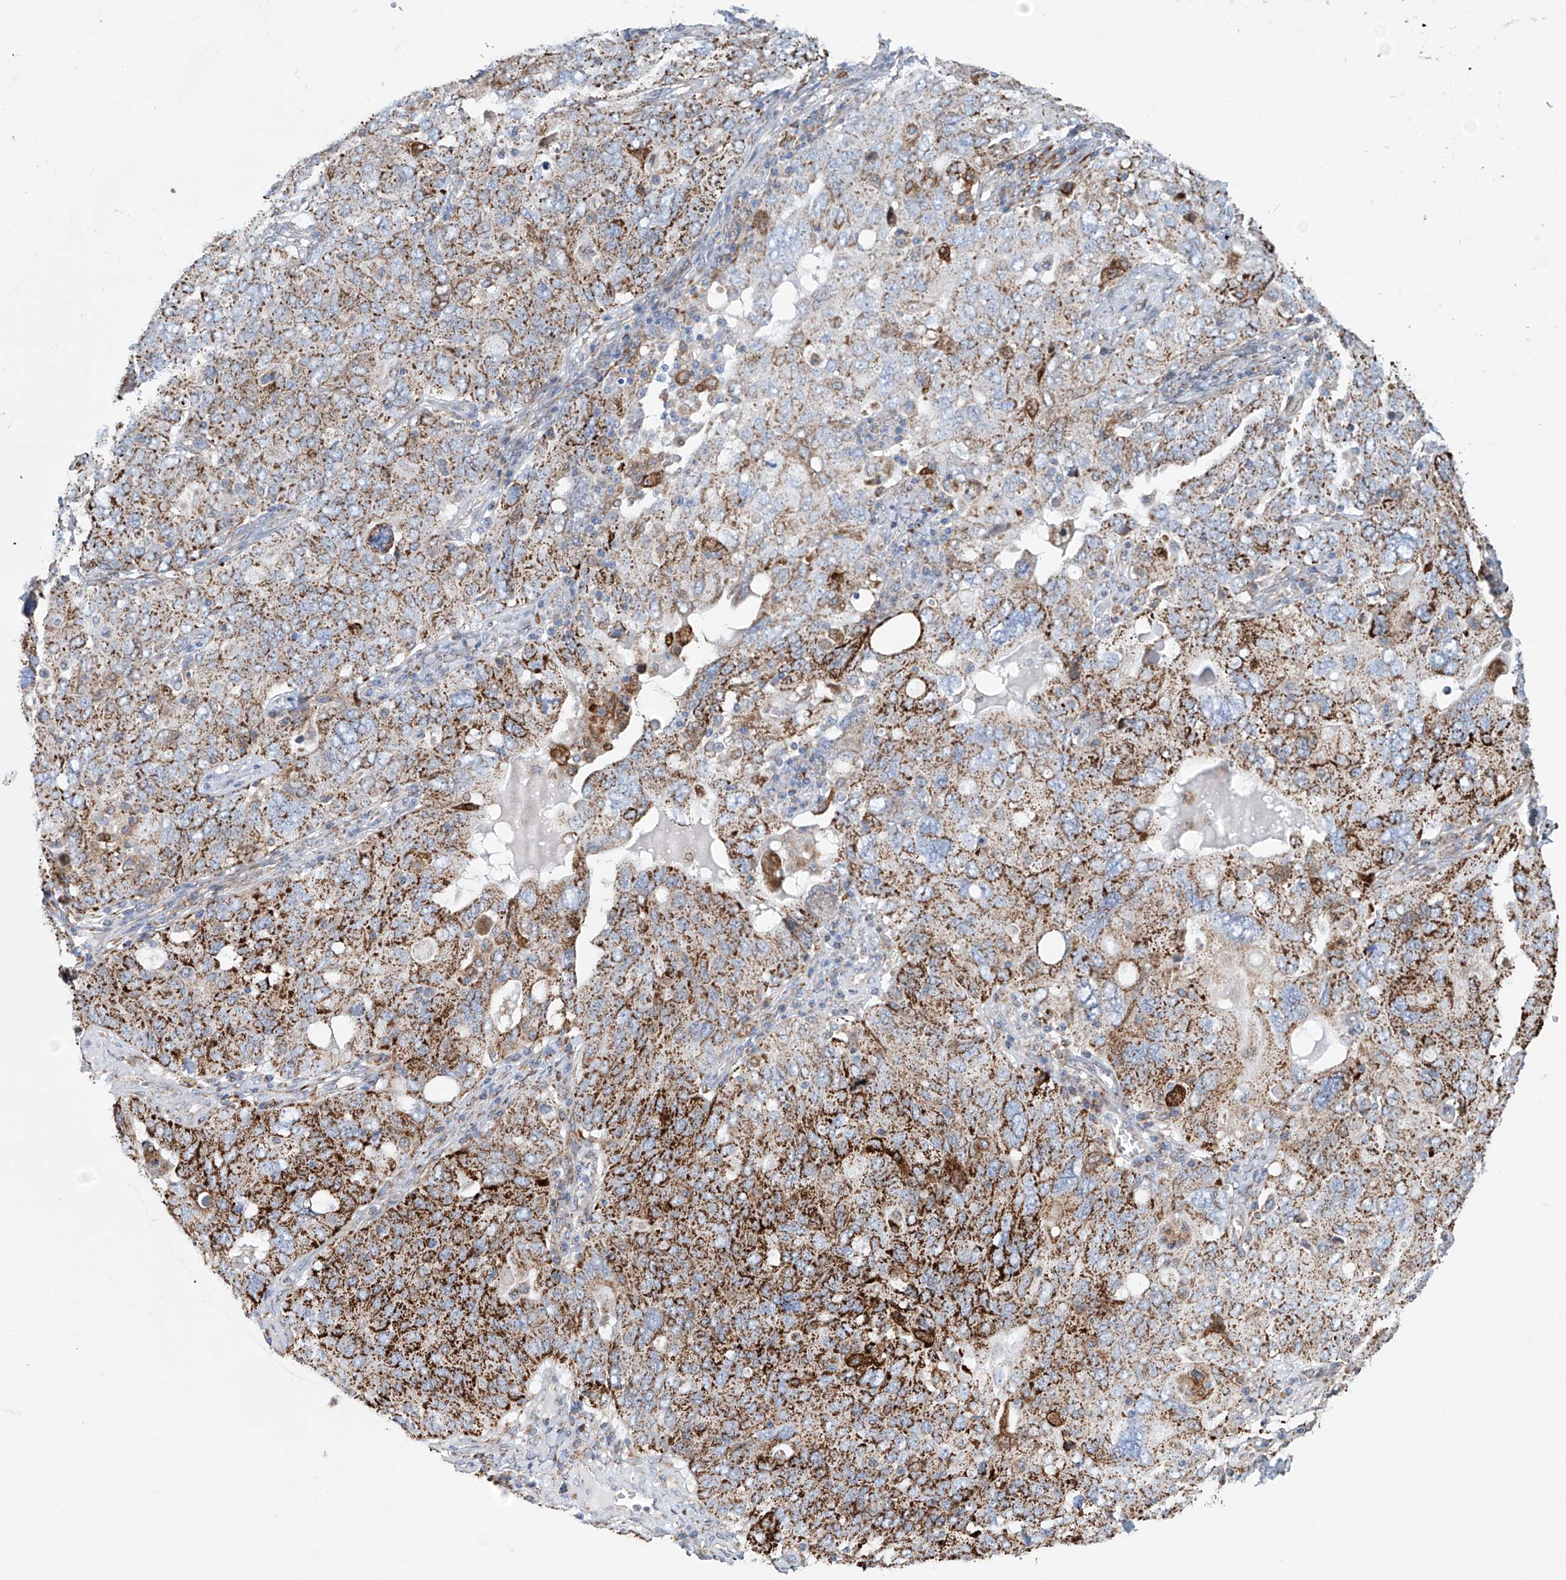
{"staining": {"intensity": "strong", "quantity": "25%-75%", "location": "cytoplasmic/membranous"}, "tissue": "ovarian cancer", "cell_type": "Tumor cells", "image_type": "cancer", "snomed": [{"axis": "morphology", "description": "Carcinoma, endometroid"}, {"axis": "topography", "description": "Ovary"}], "caption": "IHC of ovarian endometroid carcinoma exhibits high levels of strong cytoplasmic/membranous positivity in approximately 25%-75% of tumor cells.", "gene": "ALDH6A1", "patient": {"sex": "female", "age": 62}}